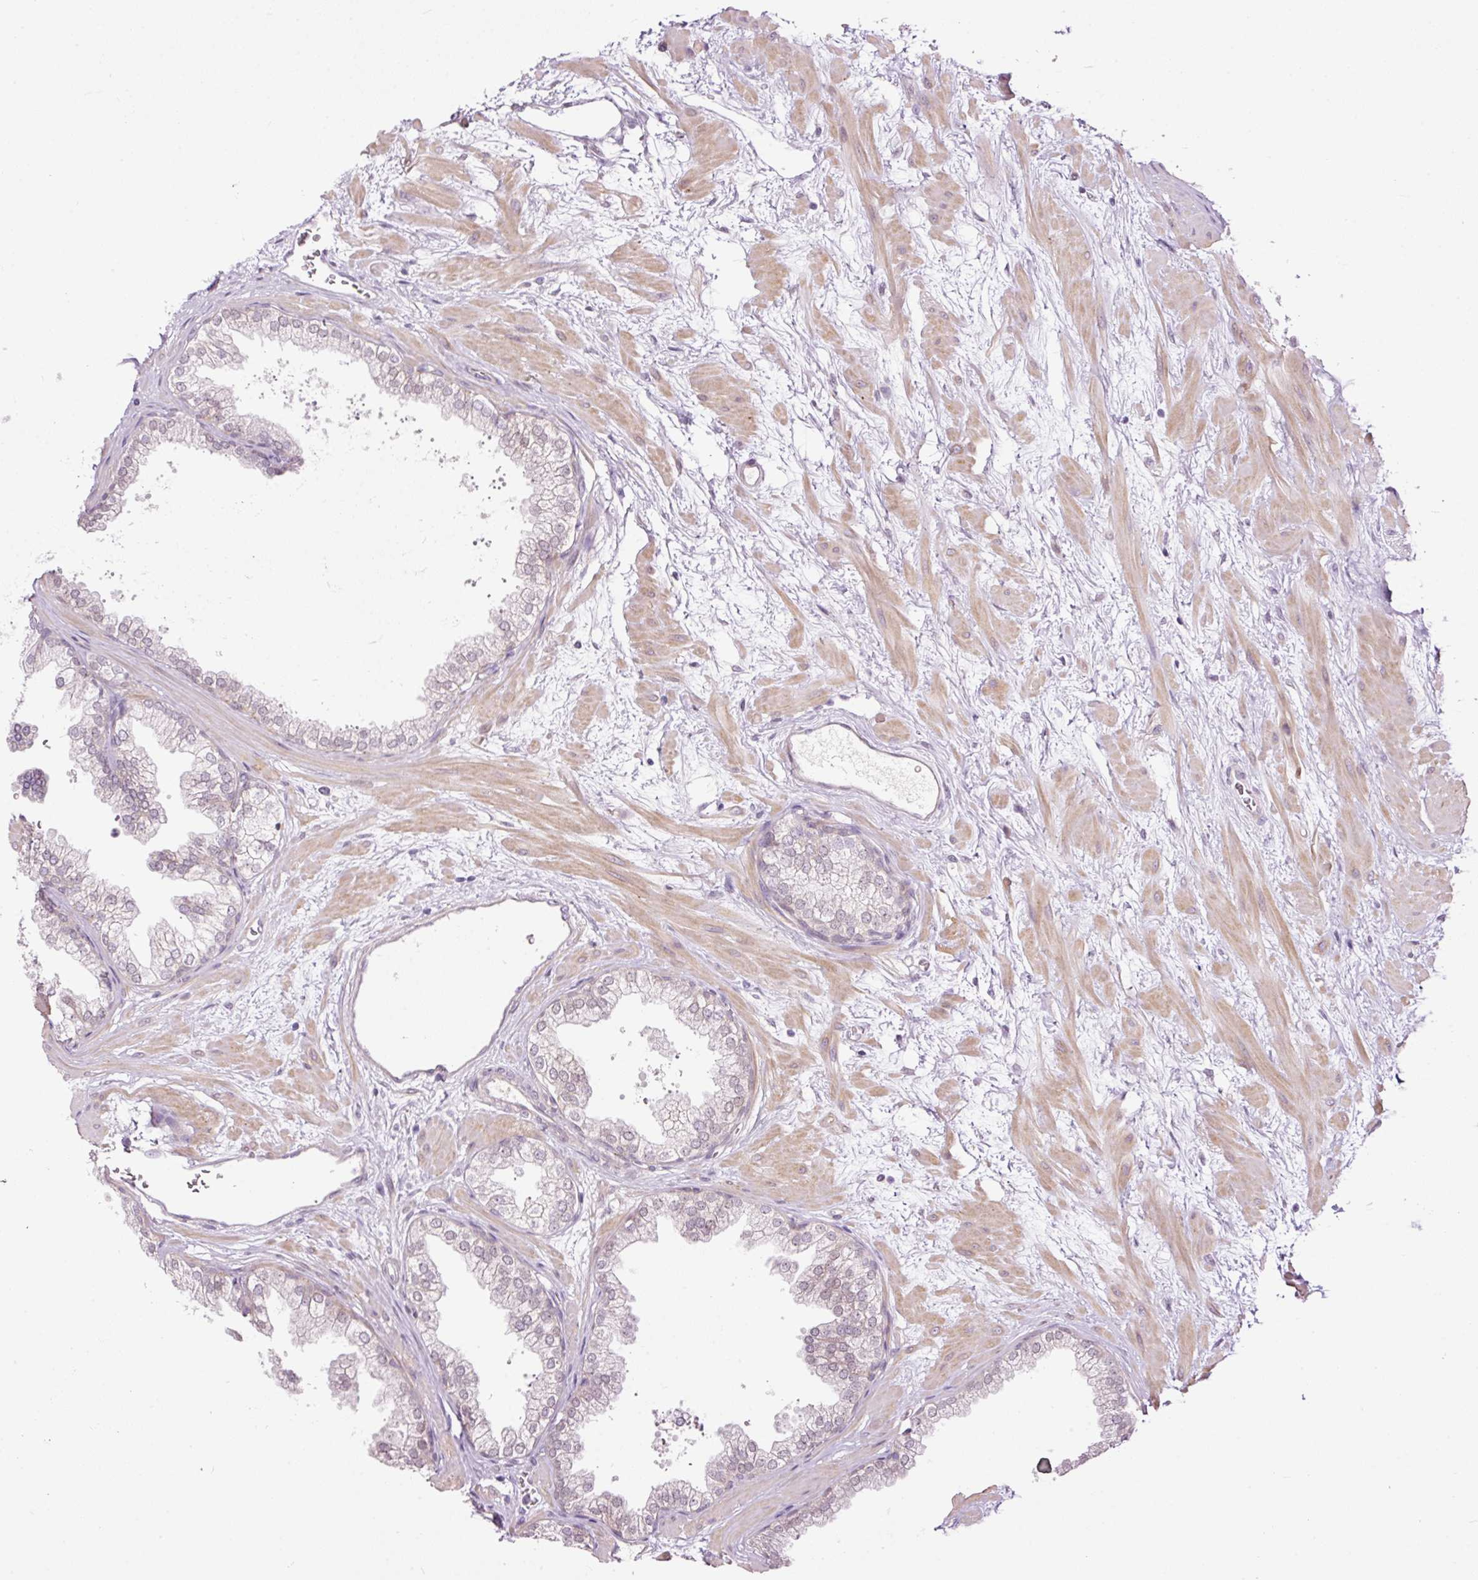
{"staining": {"intensity": "moderate", "quantity": "<25%", "location": "cytoplasmic/membranous,nuclear"}, "tissue": "prostate", "cell_type": "Glandular cells", "image_type": "normal", "snomed": [{"axis": "morphology", "description": "Normal tissue, NOS"}, {"axis": "topography", "description": "Prostate"}], "caption": "There is low levels of moderate cytoplasmic/membranous,nuclear expression in glandular cells of benign prostate, as demonstrated by immunohistochemical staining (brown color).", "gene": "FCRL4", "patient": {"sex": "male", "age": 37}}